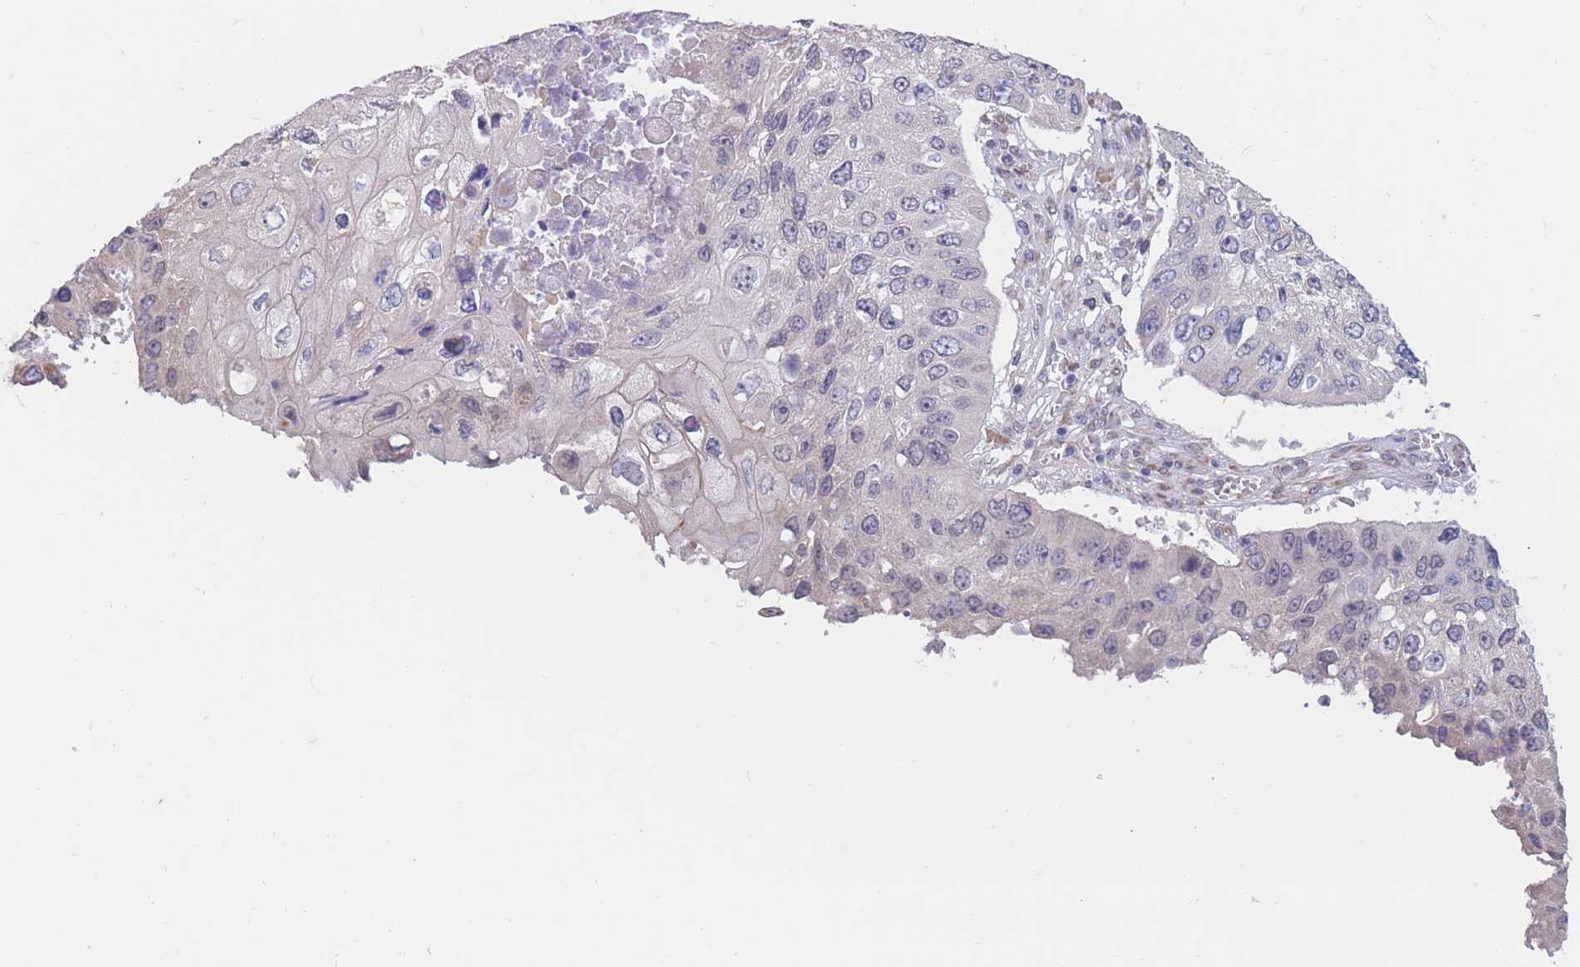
{"staining": {"intensity": "negative", "quantity": "none", "location": "none"}, "tissue": "lung cancer", "cell_type": "Tumor cells", "image_type": "cancer", "snomed": [{"axis": "morphology", "description": "Squamous cell carcinoma, NOS"}, {"axis": "topography", "description": "Lung"}], "caption": "Lung squamous cell carcinoma stained for a protein using immunohistochemistry (IHC) reveals no positivity tumor cells.", "gene": "COL27A1", "patient": {"sex": "male", "age": 61}}